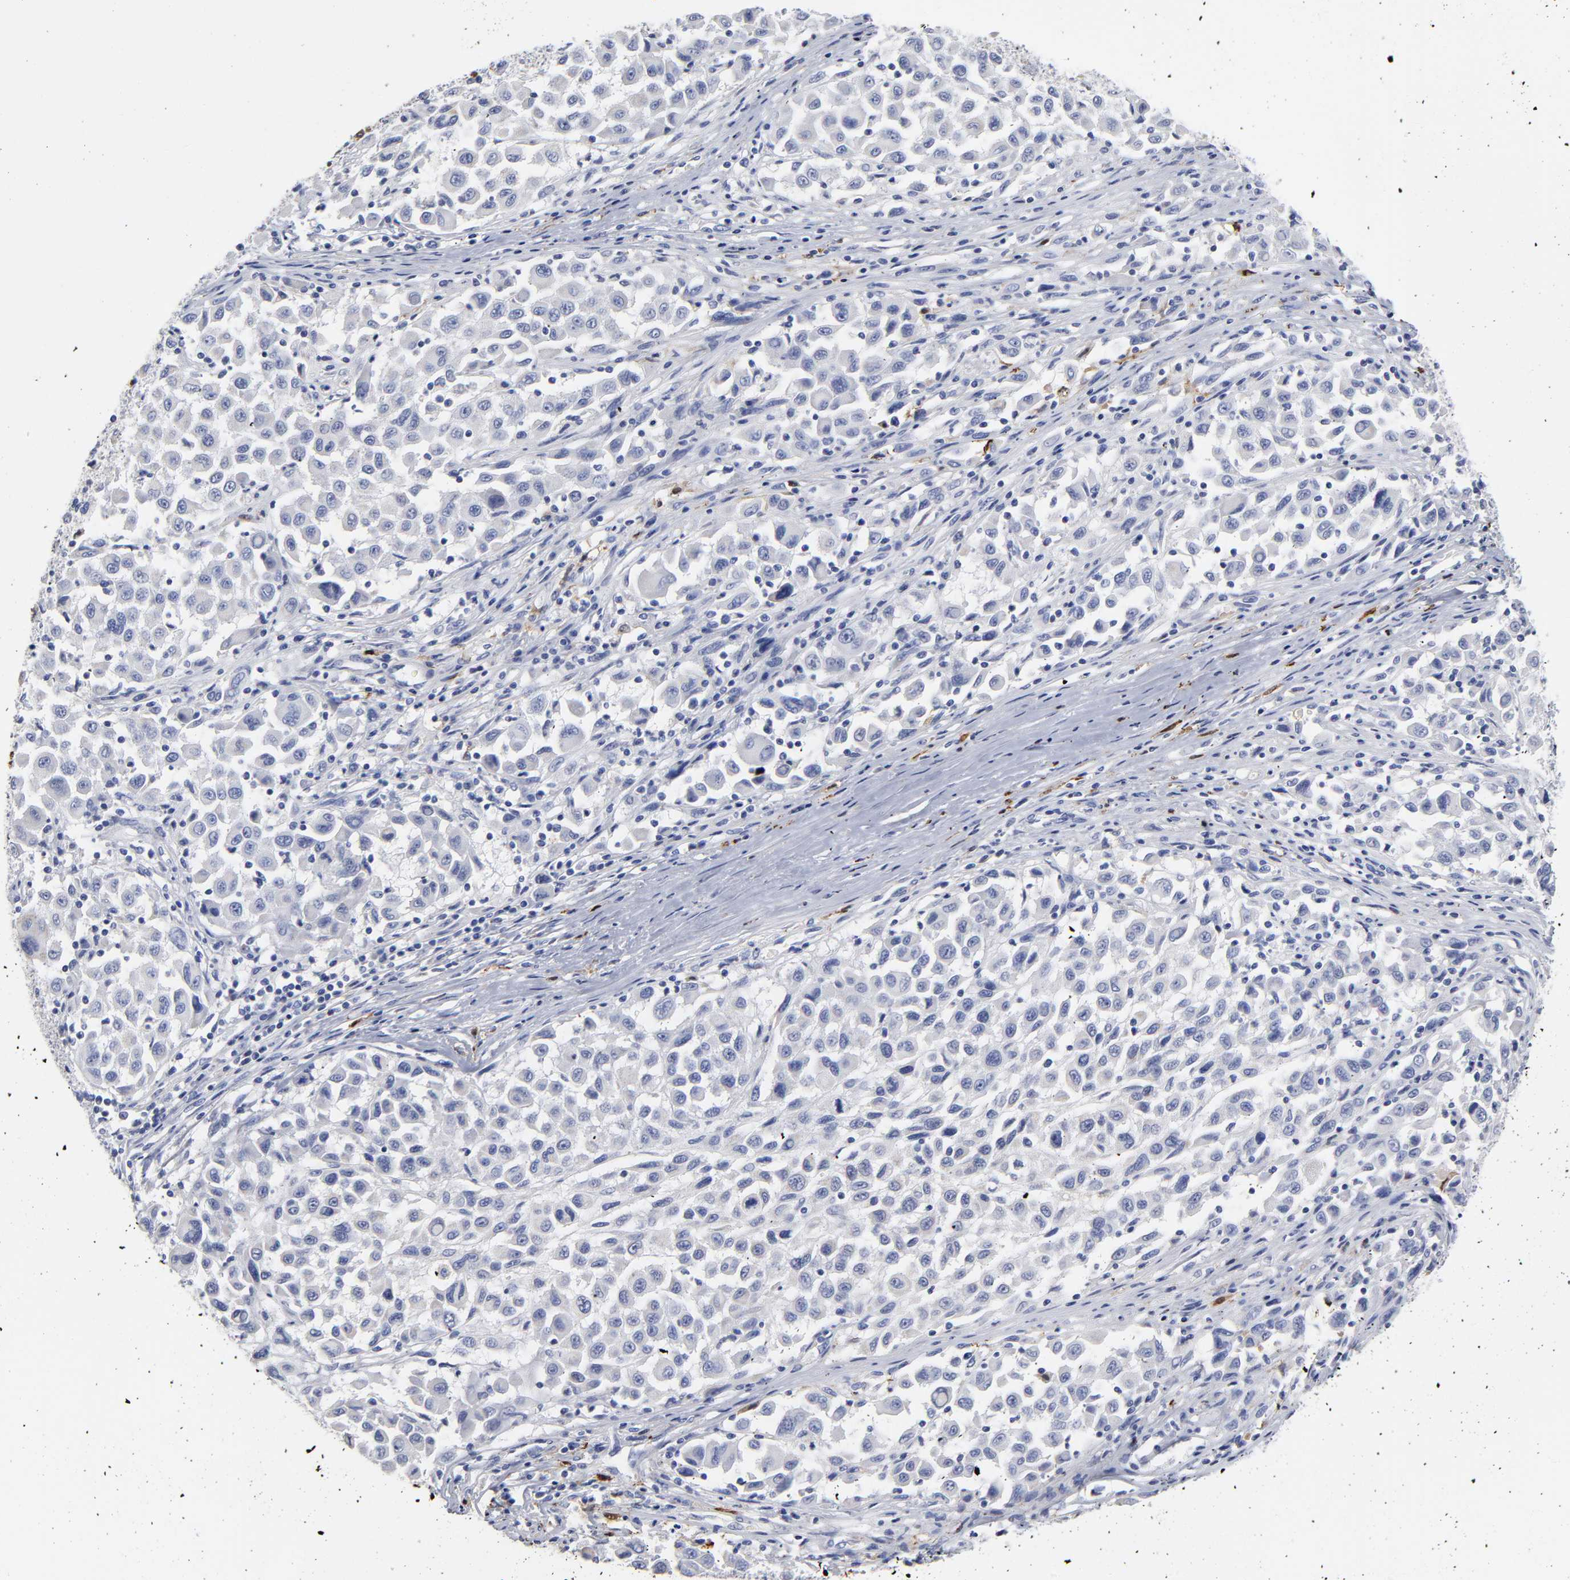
{"staining": {"intensity": "negative", "quantity": "none", "location": "none"}, "tissue": "melanoma", "cell_type": "Tumor cells", "image_type": "cancer", "snomed": [{"axis": "morphology", "description": "Malignant melanoma, Metastatic site"}, {"axis": "topography", "description": "Lymph node"}], "caption": "This is a photomicrograph of IHC staining of melanoma, which shows no expression in tumor cells.", "gene": "PTP4A1", "patient": {"sex": "male", "age": 61}}